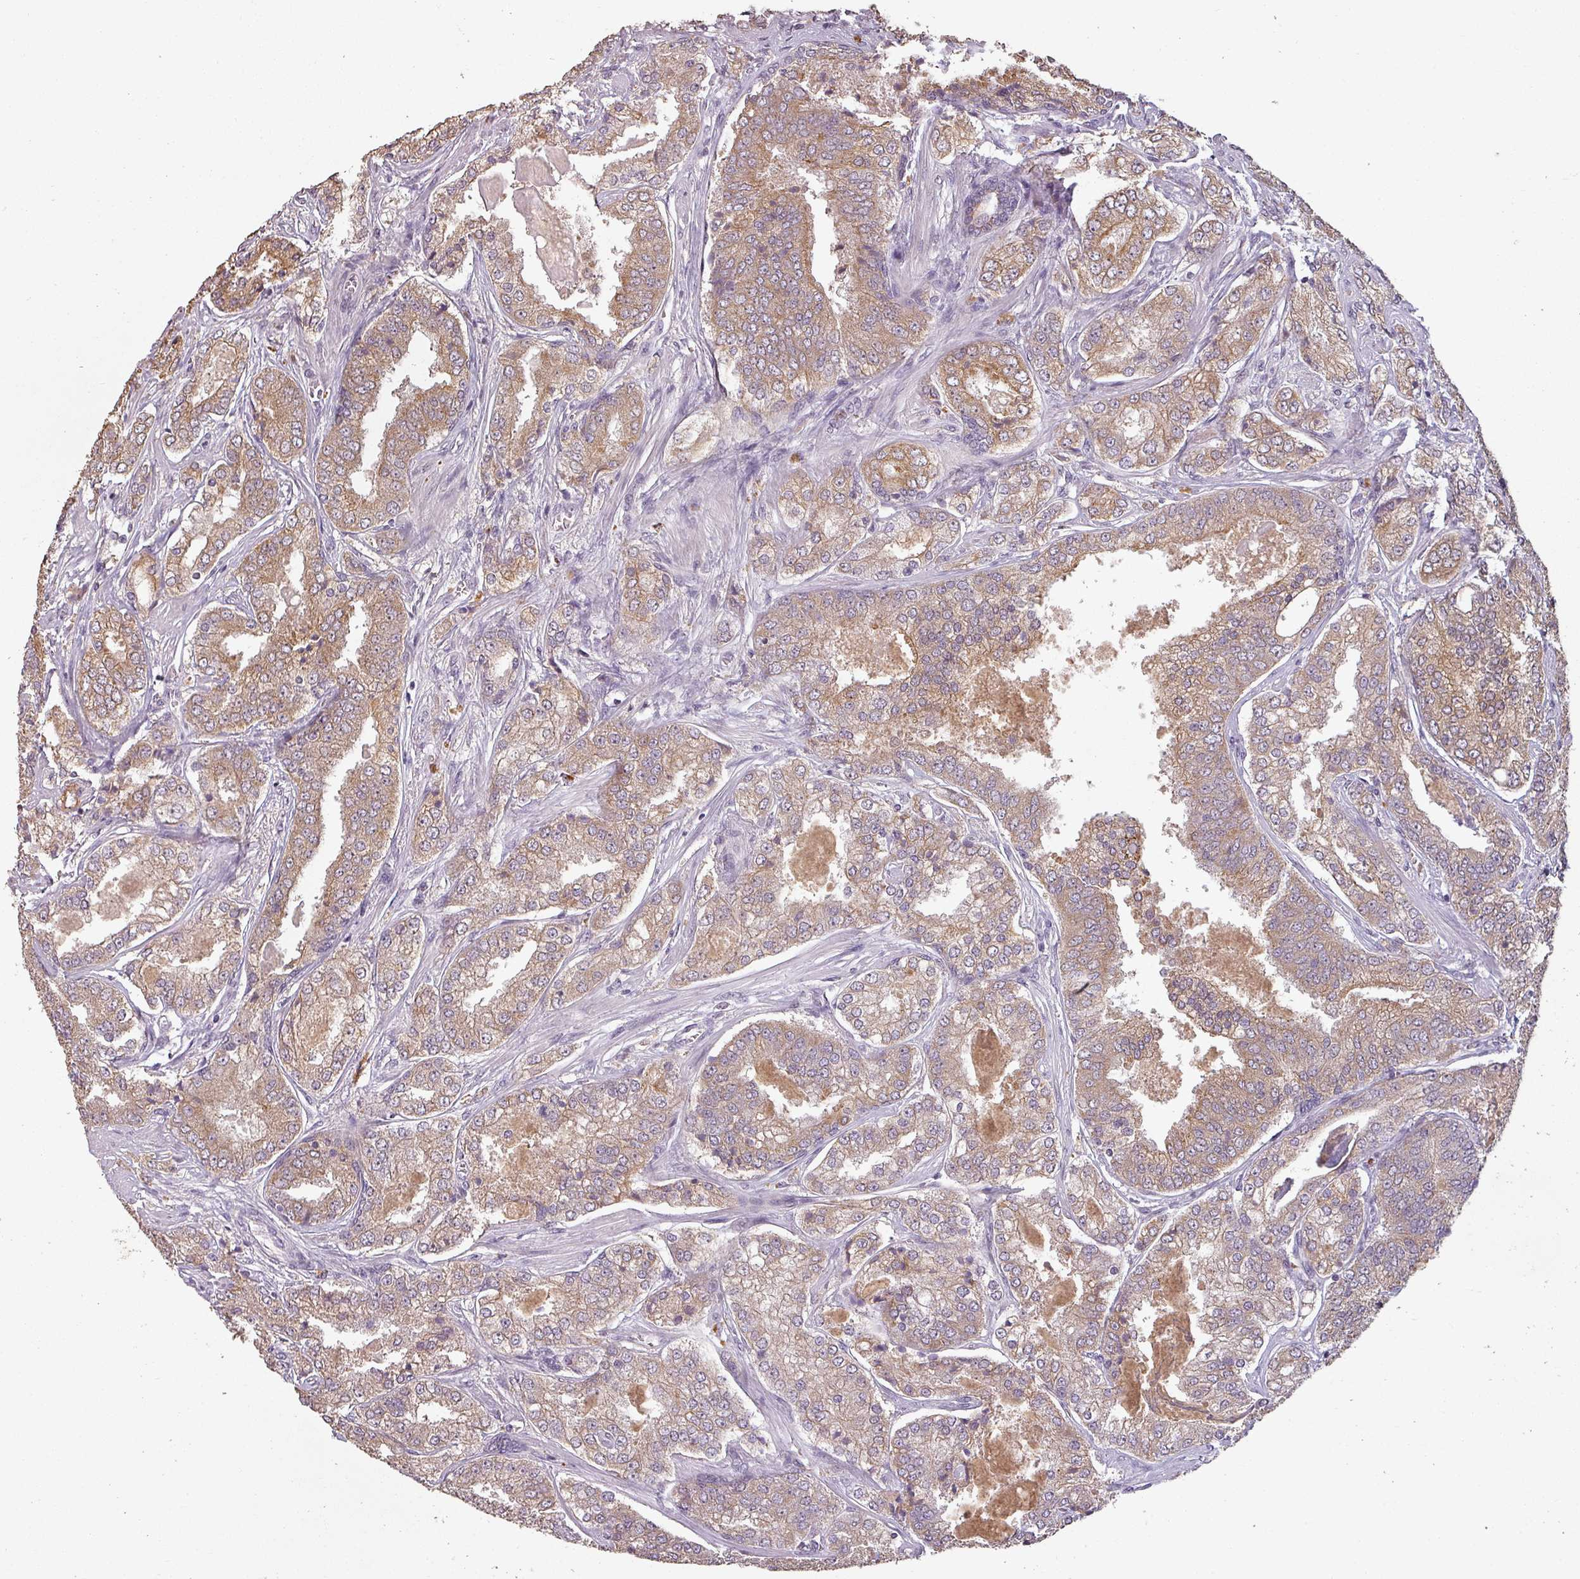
{"staining": {"intensity": "moderate", "quantity": ">75%", "location": "cytoplasmic/membranous"}, "tissue": "prostate cancer", "cell_type": "Tumor cells", "image_type": "cancer", "snomed": [{"axis": "morphology", "description": "Adenocarcinoma, High grade"}, {"axis": "topography", "description": "Prostate"}], "caption": "Moderate cytoplasmic/membranous expression for a protein is present in about >75% of tumor cells of prostate cancer (high-grade adenocarcinoma) using immunohistochemistry.", "gene": "LYPLA1", "patient": {"sex": "male", "age": 63}}